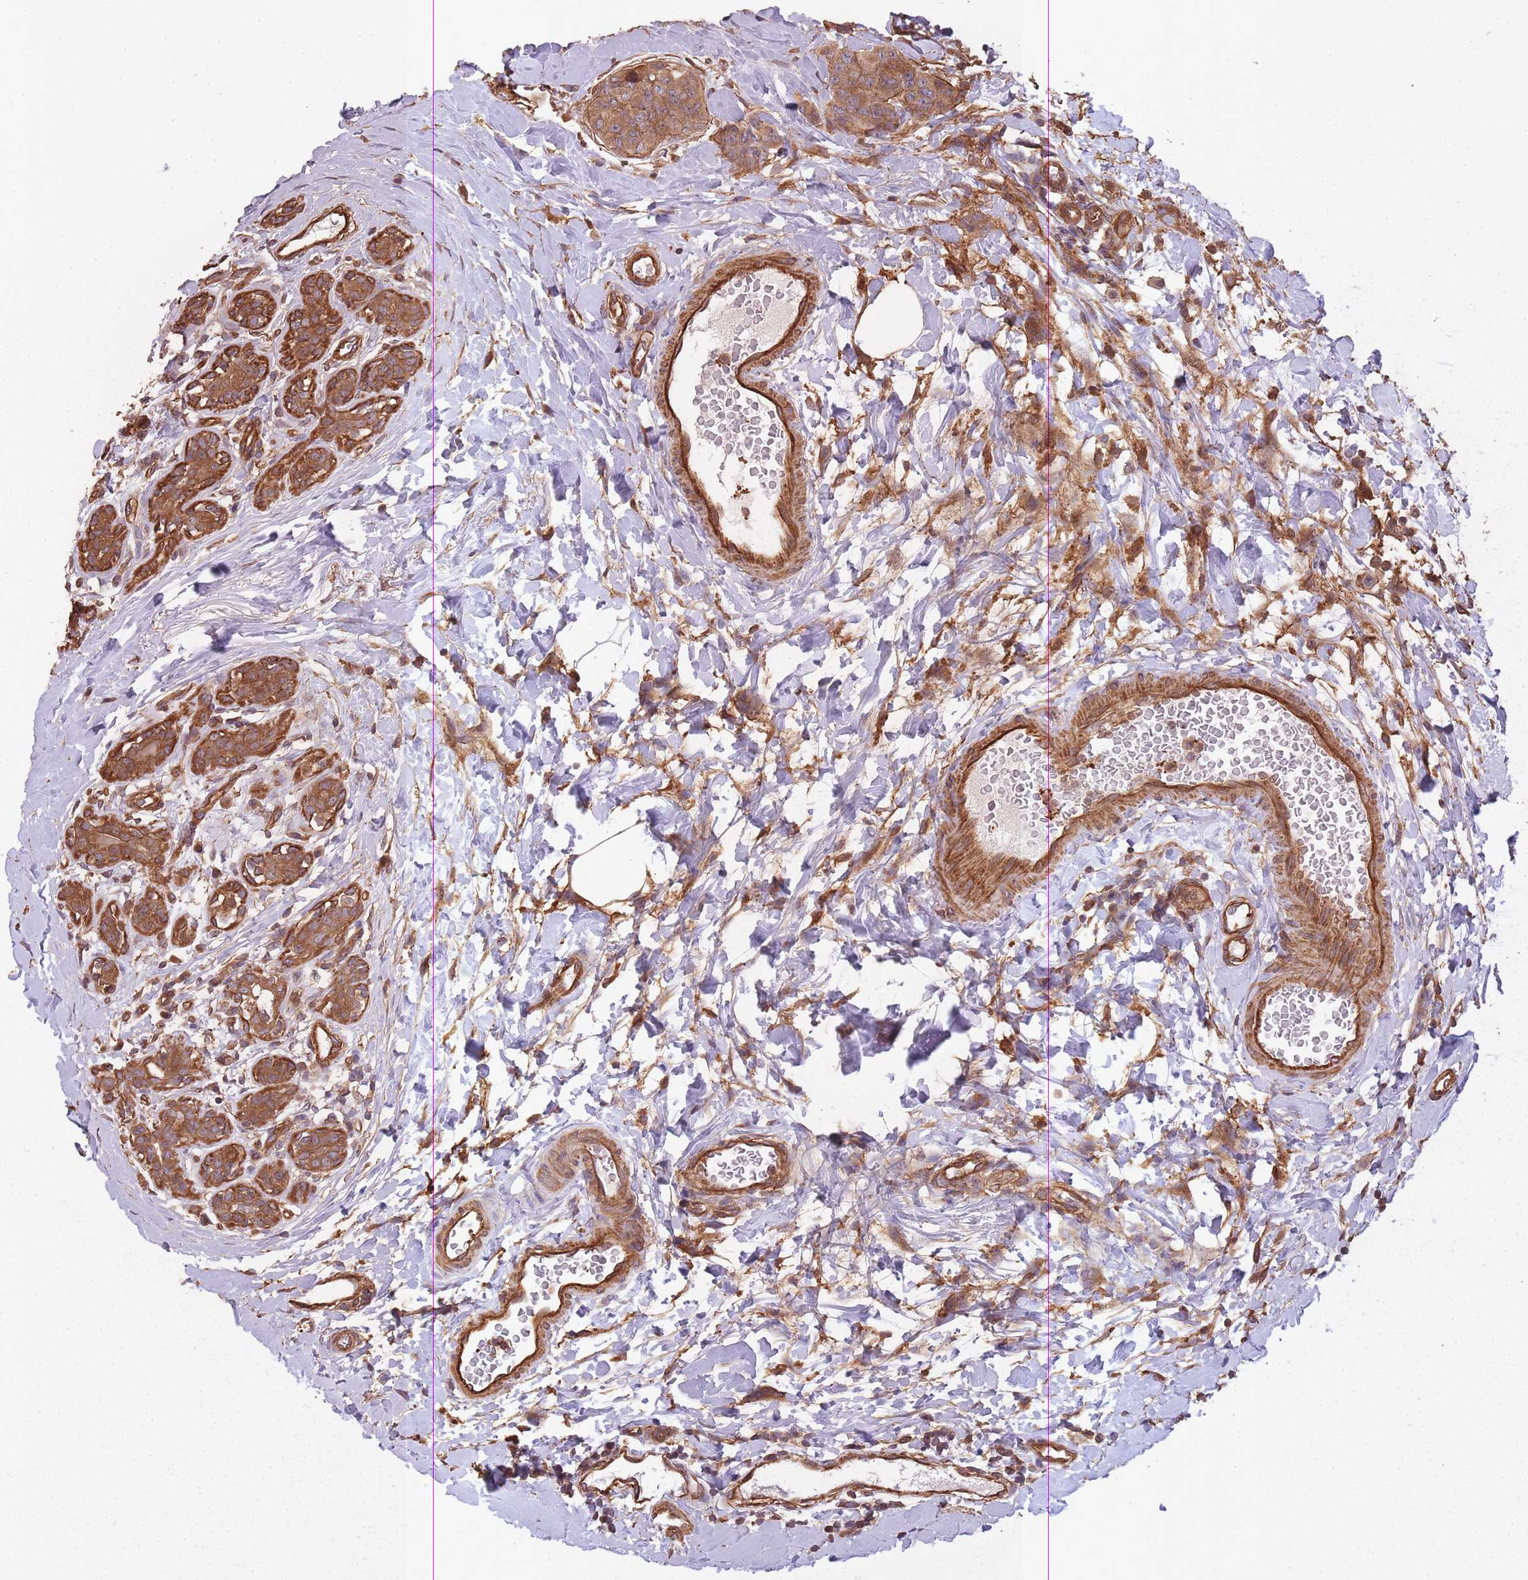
{"staining": {"intensity": "moderate", "quantity": ">75%", "location": "cytoplasmic/membranous"}, "tissue": "breast cancer", "cell_type": "Tumor cells", "image_type": "cancer", "snomed": [{"axis": "morphology", "description": "Duct carcinoma"}, {"axis": "topography", "description": "Breast"}], "caption": "Immunohistochemistry histopathology image of neoplastic tissue: human breast cancer (intraductal carcinoma) stained using immunohistochemistry displays medium levels of moderate protein expression localized specifically in the cytoplasmic/membranous of tumor cells, appearing as a cytoplasmic/membranous brown color.", "gene": "ARMH3", "patient": {"sex": "female", "age": 40}}